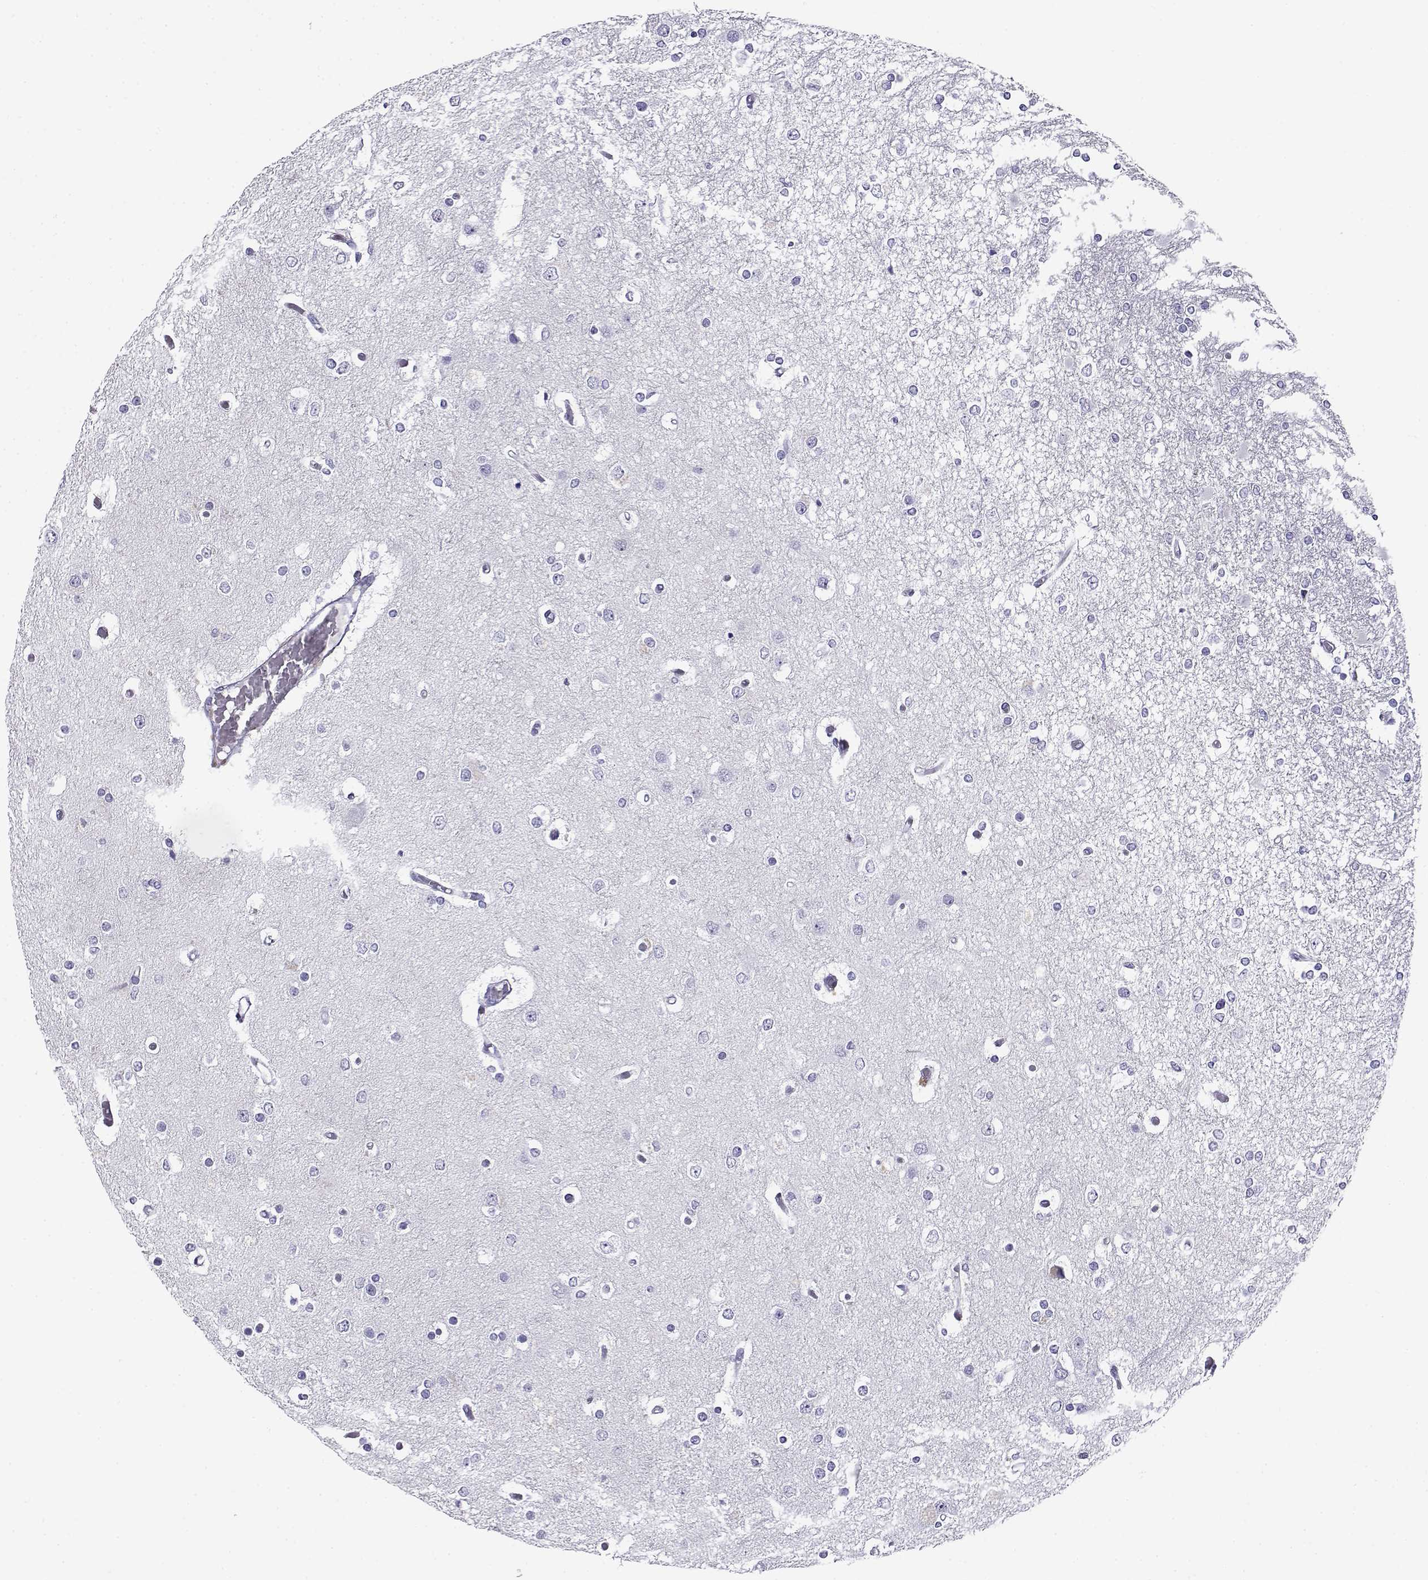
{"staining": {"intensity": "negative", "quantity": "none", "location": "none"}, "tissue": "glioma", "cell_type": "Tumor cells", "image_type": "cancer", "snomed": [{"axis": "morphology", "description": "Glioma, malignant, High grade"}, {"axis": "topography", "description": "Cerebral cortex"}], "caption": "Human malignant glioma (high-grade) stained for a protein using IHC displays no positivity in tumor cells.", "gene": "CABS1", "patient": {"sex": "male", "age": 79}}